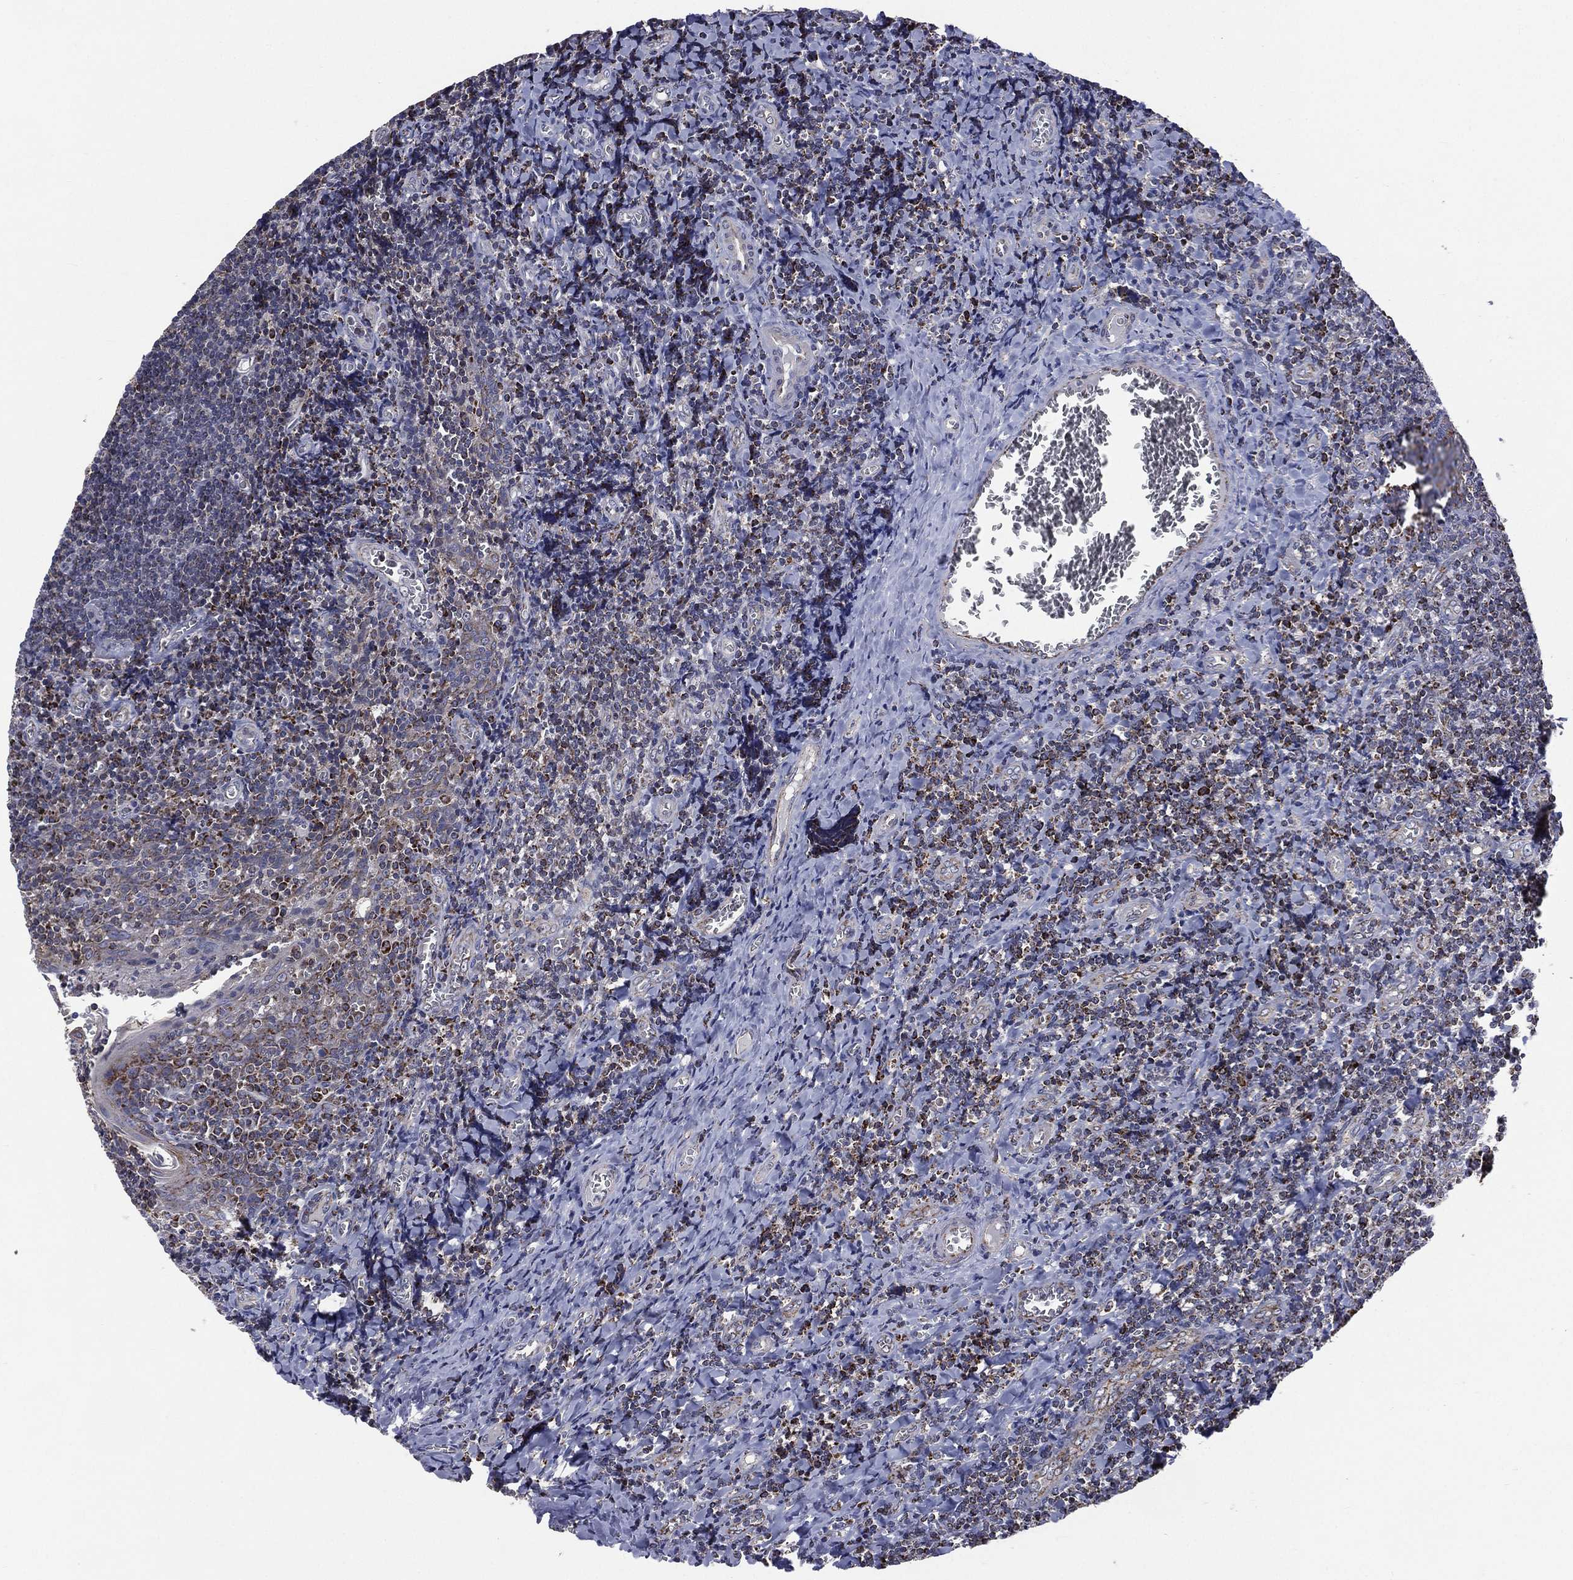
{"staining": {"intensity": "strong", "quantity": ">75%", "location": "cytoplasmic/membranous"}, "tissue": "tonsil", "cell_type": "Germinal center cells", "image_type": "normal", "snomed": [{"axis": "morphology", "description": "Normal tissue, NOS"}, {"axis": "morphology", "description": "Inflammation, NOS"}, {"axis": "topography", "description": "Tonsil"}], "caption": "Strong cytoplasmic/membranous staining for a protein is seen in about >75% of germinal center cells of benign tonsil using immunohistochemistry (IHC).", "gene": "GOT2", "patient": {"sex": "female", "age": 31}}